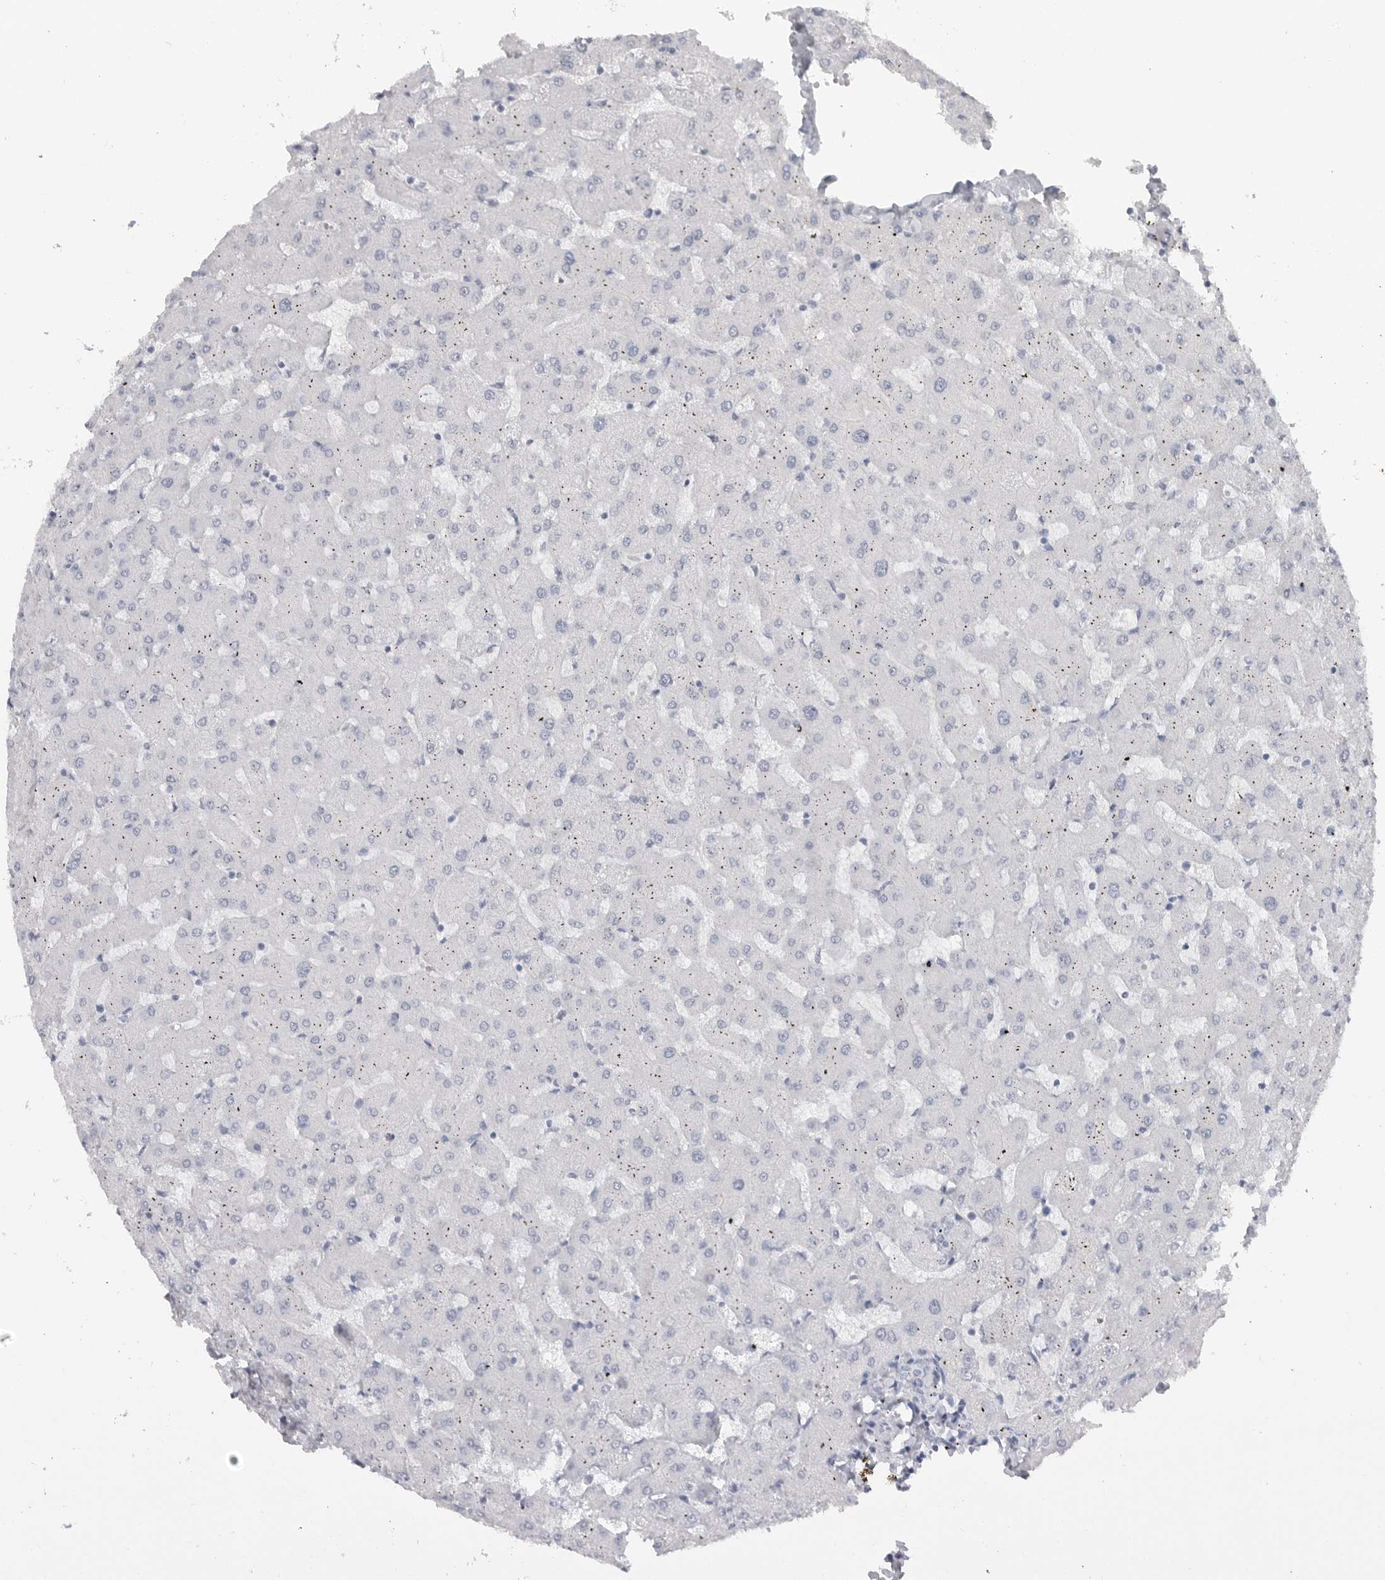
{"staining": {"intensity": "negative", "quantity": "none", "location": "none"}, "tissue": "liver", "cell_type": "Cholangiocytes", "image_type": "normal", "snomed": [{"axis": "morphology", "description": "Normal tissue, NOS"}, {"axis": "topography", "description": "Liver"}], "caption": "Immunohistochemistry of benign human liver reveals no staining in cholangiocytes. (DAB (3,3'-diaminobenzidine) IHC, high magnification).", "gene": "LY6D", "patient": {"sex": "female", "age": 63}}